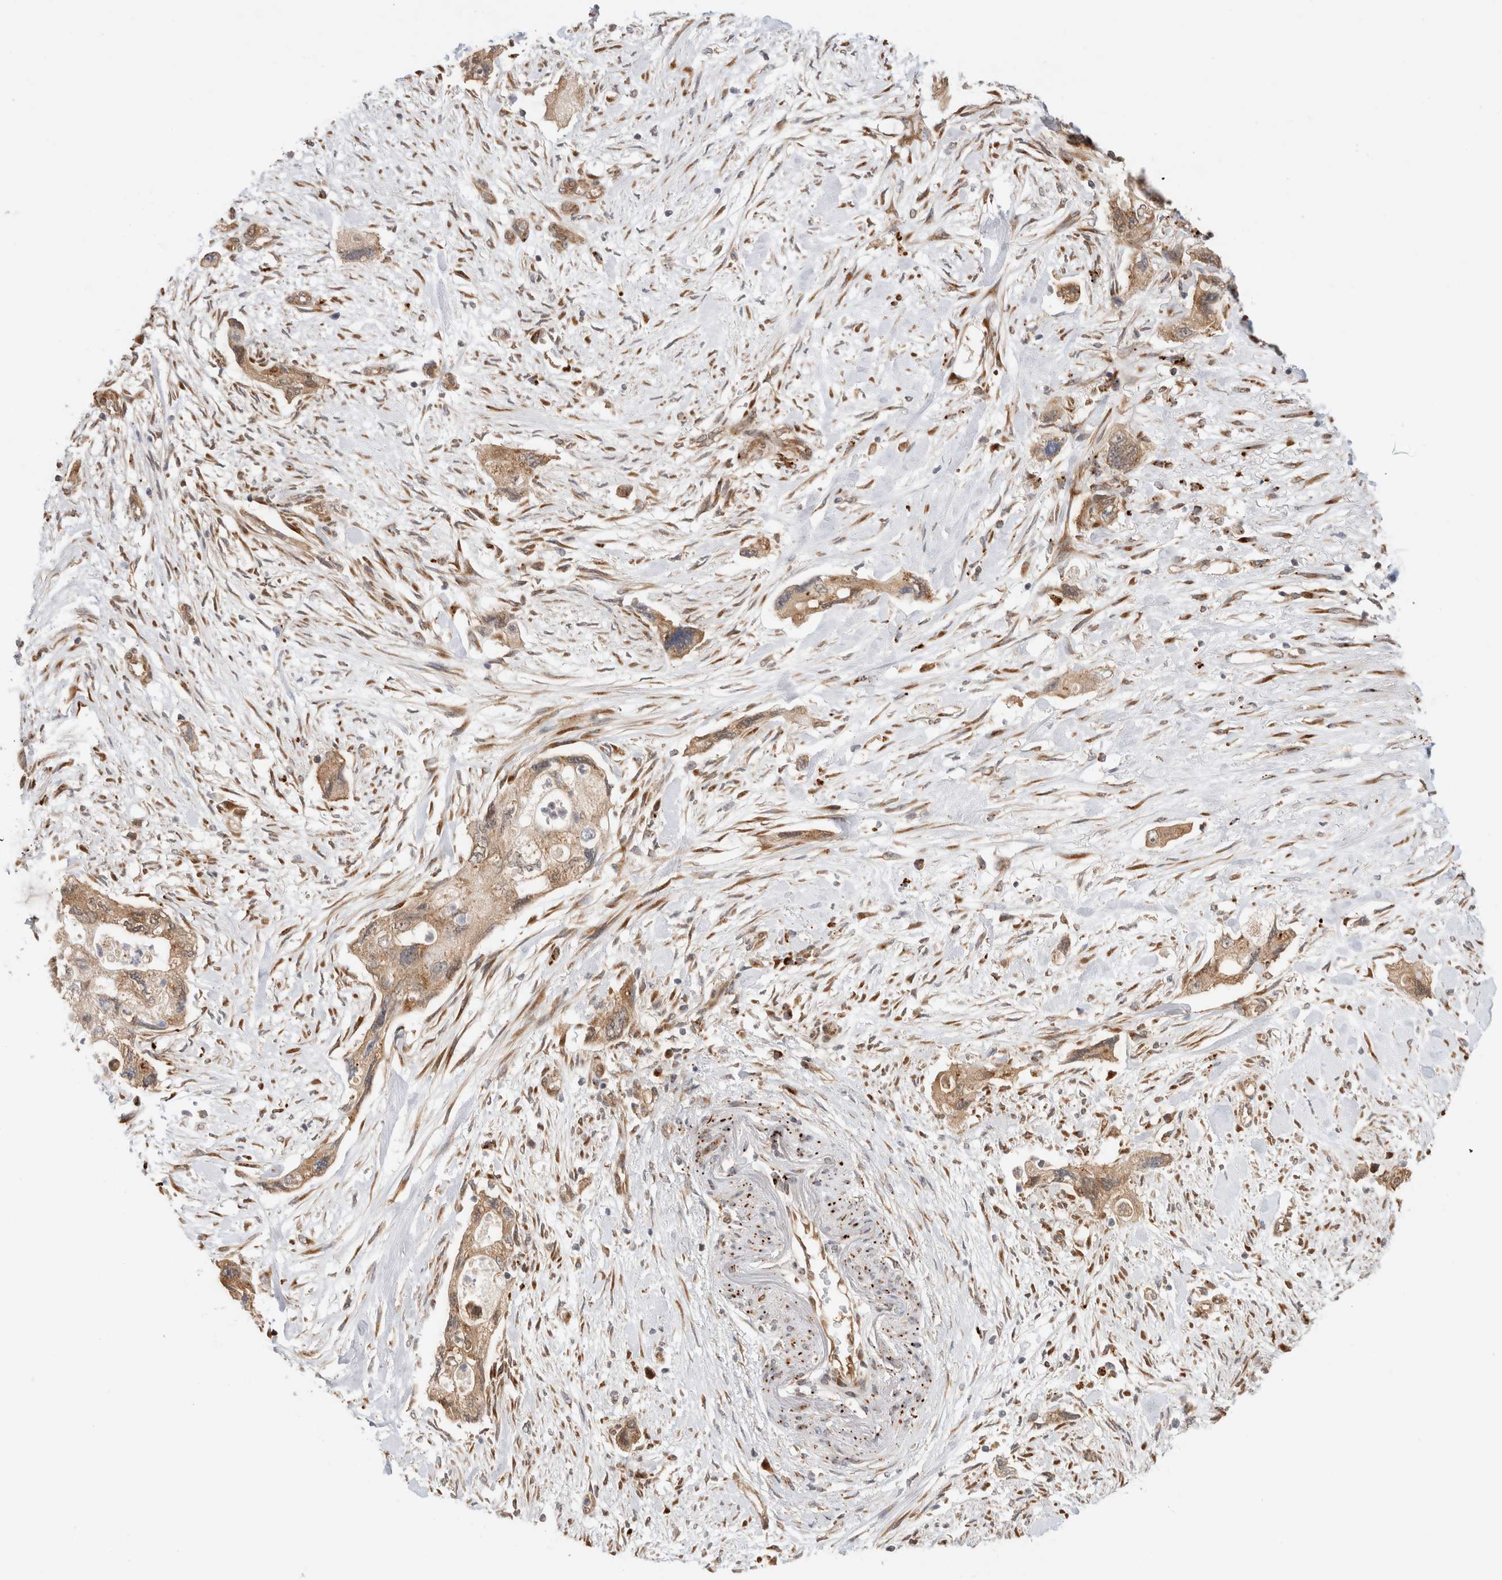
{"staining": {"intensity": "moderate", "quantity": ">75%", "location": "cytoplasmic/membranous"}, "tissue": "pancreatic cancer", "cell_type": "Tumor cells", "image_type": "cancer", "snomed": [{"axis": "morphology", "description": "Adenocarcinoma, NOS"}, {"axis": "topography", "description": "Pancreas"}], "caption": "The immunohistochemical stain shows moderate cytoplasmic/membranous positivity in tumor cells of pancreatic cancer (adenocarcinoma) tissue.", "gene": "ACTL9", "patient": {"sex": "female", "age": 73}}